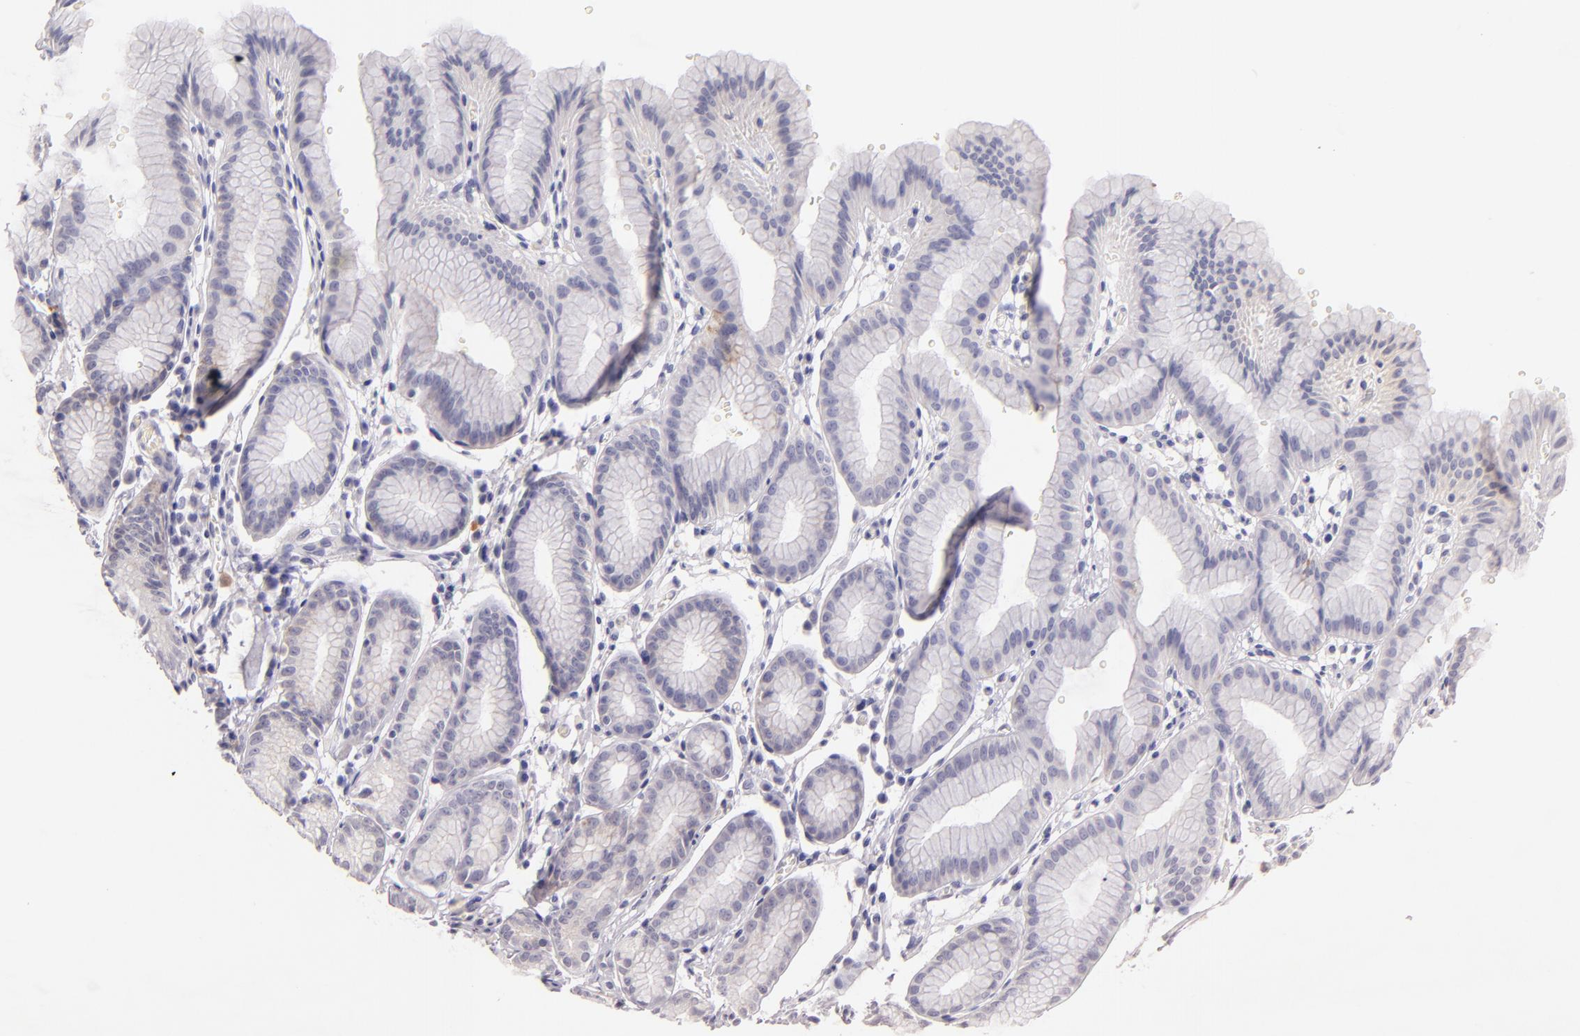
{"staining": {"intensity": "negative", "quantity": "none", "location": "none"}, "tissue": "stomach", "cell_type": "Glandular cells", "image_type": "normal", "snomed": [{"axis": "morphology", "description": "Normal tissue, NOS"}, {"axis": "topography", "description": "Stomach"}], "caption": "A photomicrograph of stomach stained for a protein demonstrates no brown staining in glandular cells.", "gene": "CASP8", "patient": {"sex": "male", "age": 42}}